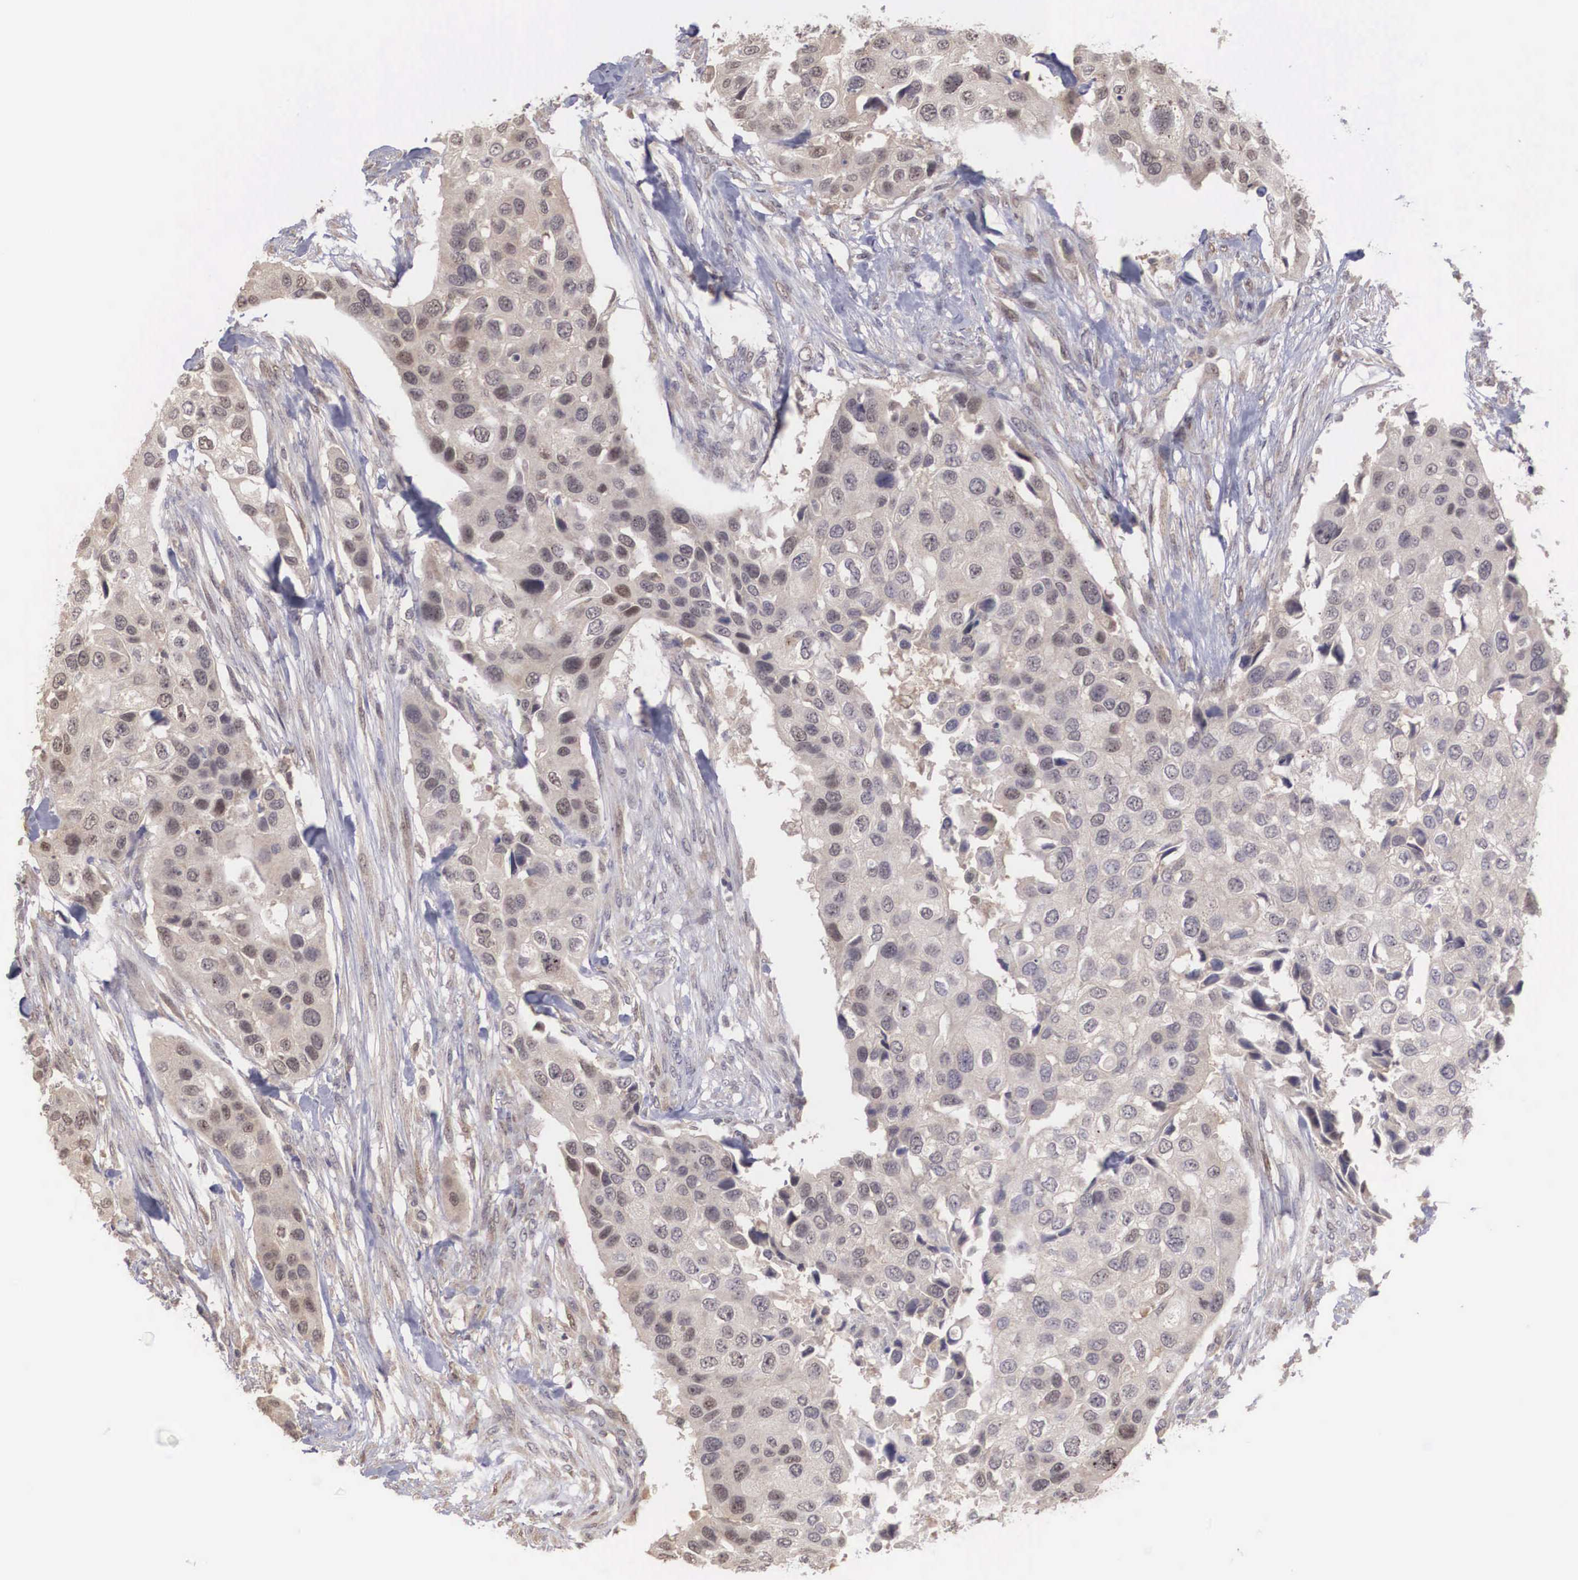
{"staining": {"intensity": "weak", "quantity": "<25%", "location": "cytoplasmic/membranous,nuclear"}, "tissue": "urothelial cancer", "cell_type": "Tumor cells", "image_type": "cancer", "snomed": [{"axis": "morphology", "description": "Urothelial carcinoma, High grade"}, {"axis": "topography", "description": "Urinary bladder"}], "caption": "Immunohistochemical staining of urothelial carcinoma (high-grade) demonstrates no significant positivity in tumor cells. (Brightfield microscopy of DAB (3,3'-diaminobenzidine) IHC at high magnification).", "gene": "DNAJB7", "patient": {"sex": "male", "age": 55}}